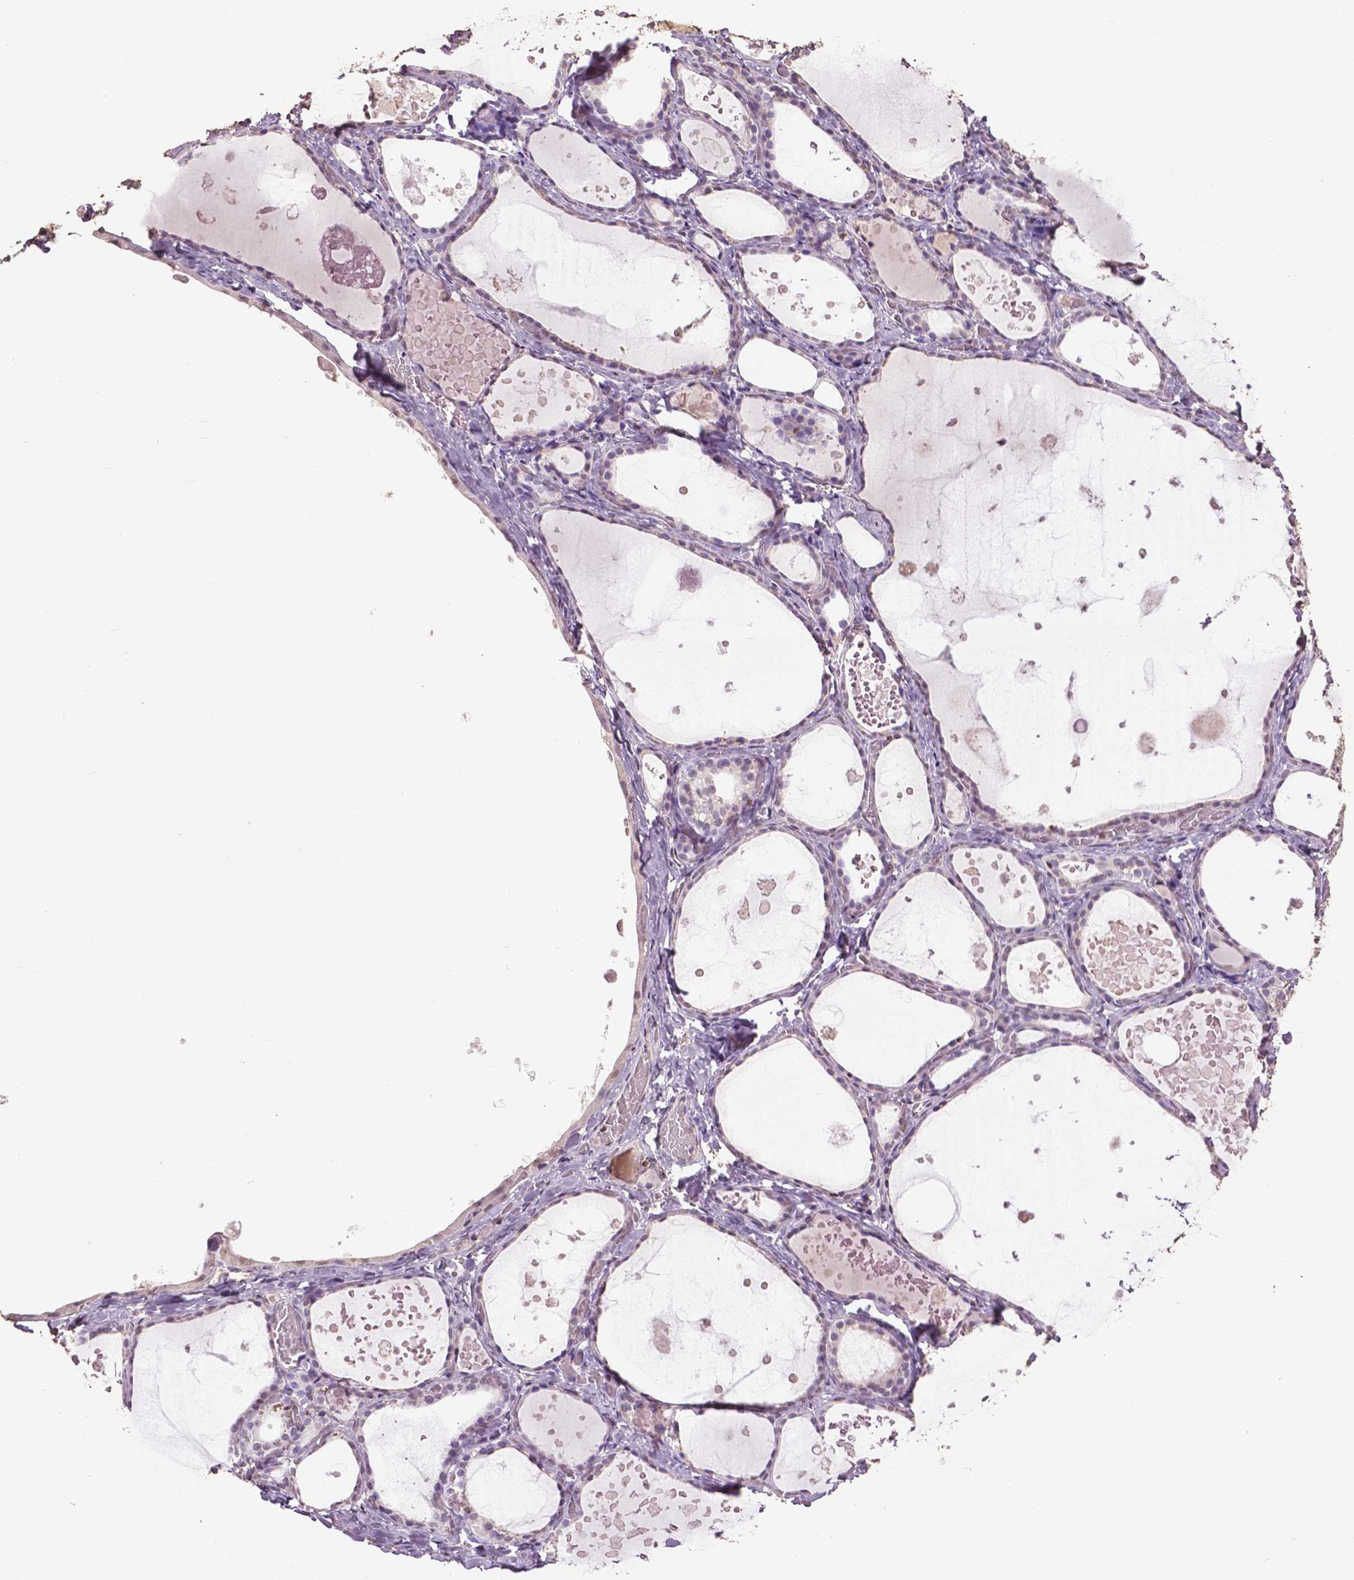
{"staining": {"intensity": "negative", "quantity": "none", "location": "none"}, "tissue": "thyroid gland", "cell_type": "Glandular cells", "image_type": "normal", "snomed": [{"axis": "morphology", "description": "Normal tissue, NOS"}, {"axis": "topography", "description": "Thyroid gland"}], "caption": "This is a histopathology image of IHC staining of benign thyroid gland, which shows no expression in glandular cells.", "gene": "RUNX3", "patient": {"sex": "female", "age": 56}}